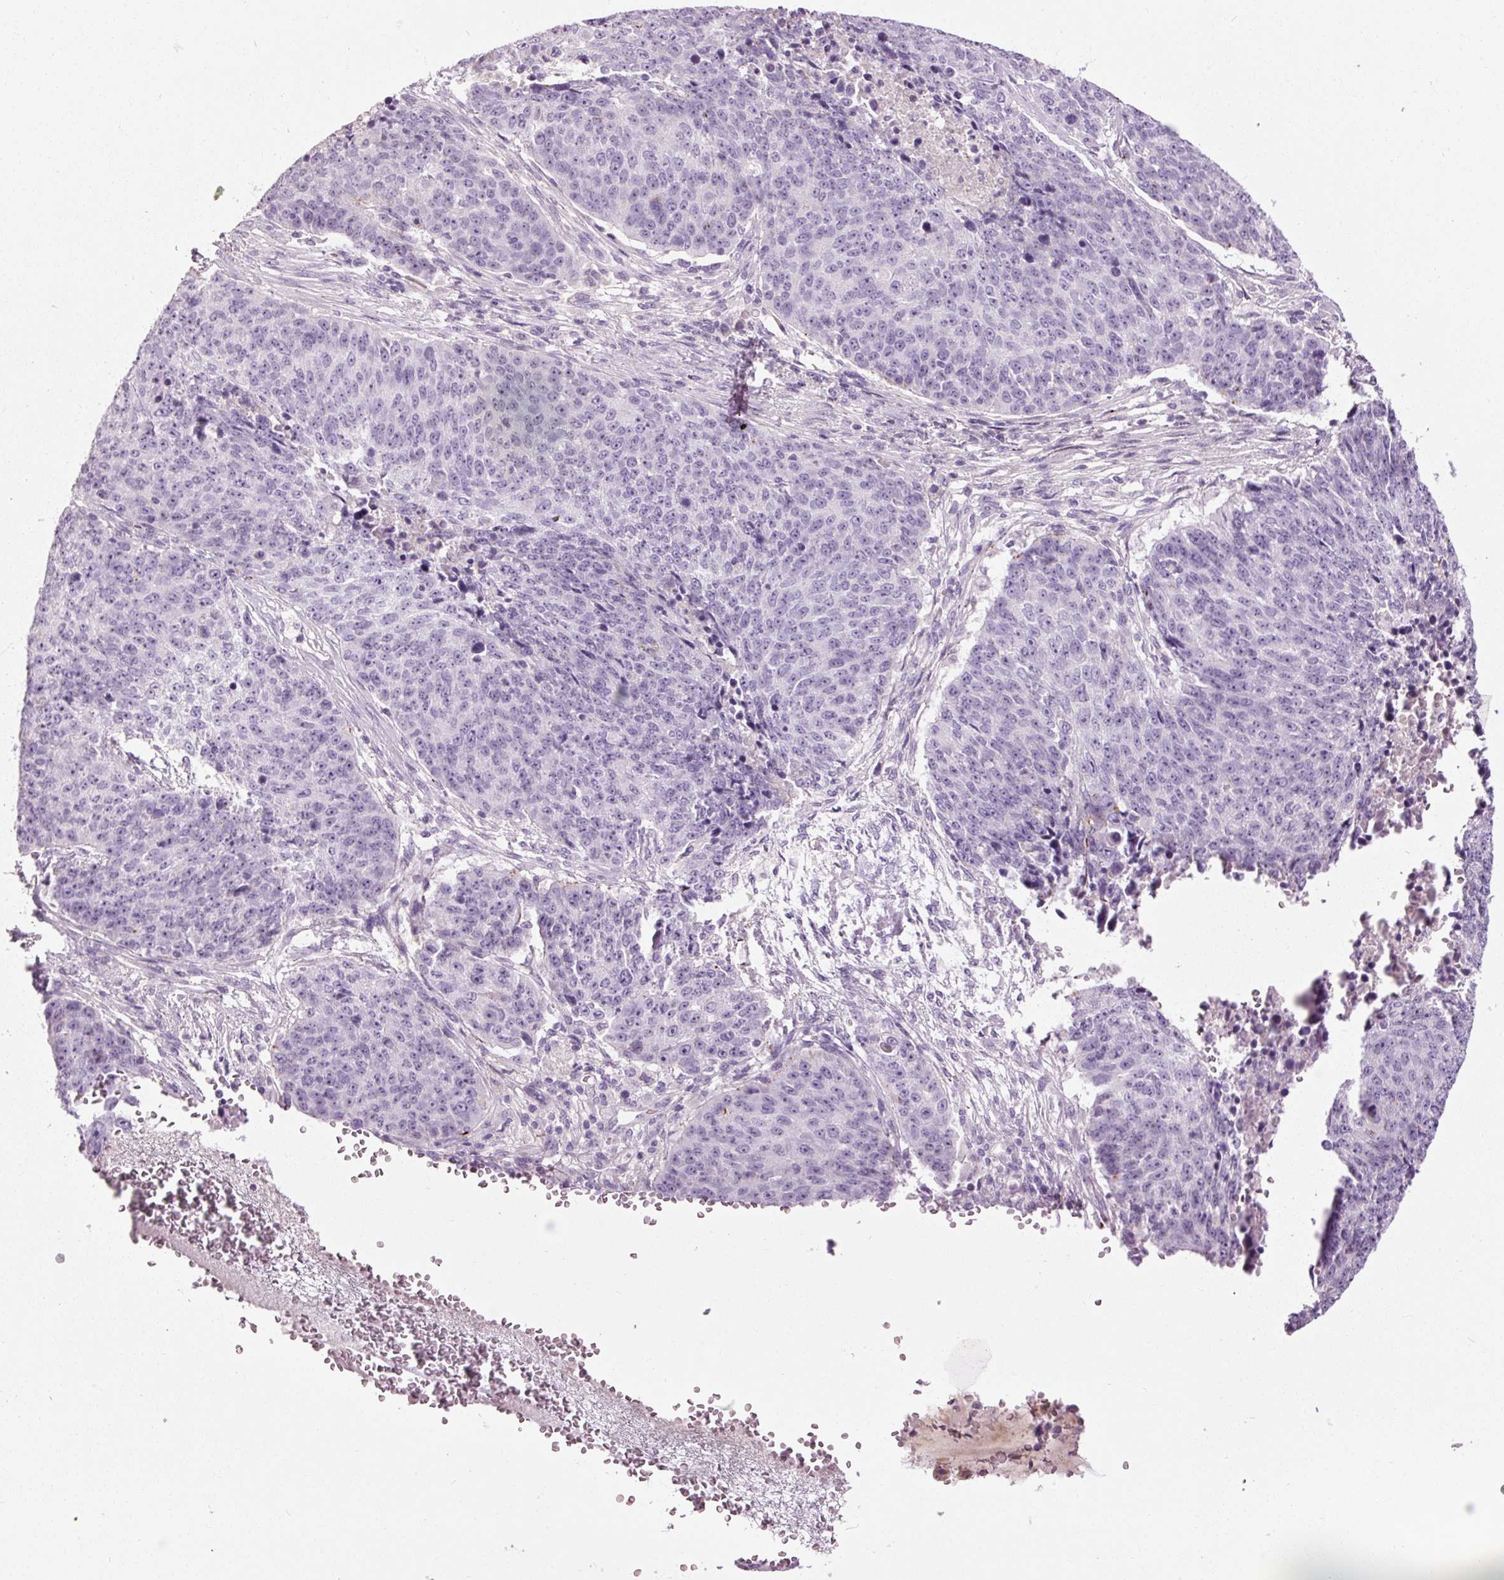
{"staining": {"intensity": "negative", "quantity": "none", "location": "none"}, "tissue": "lung cancer", "cell_type": "Tumor cells", "image_type": "cancer", "snomed": [{"axis": "morphology", "description": "Normal tissue, NOS"}, {"axis": "morphology", "description": "Squamous cell carcinoma, NOS"}, {"axis": "topography", "description": "Lymph node"}, {"axis": "topography", "description": "Lung"}], "caption": "Immunohistochemistry photomicrograph of squamous cell carcinoma (lung) stained for a protein (brown), which displays no expression in tumor cells.", "gene": "MUC5AC", "patient": {"sex": "male", "age": 66}}